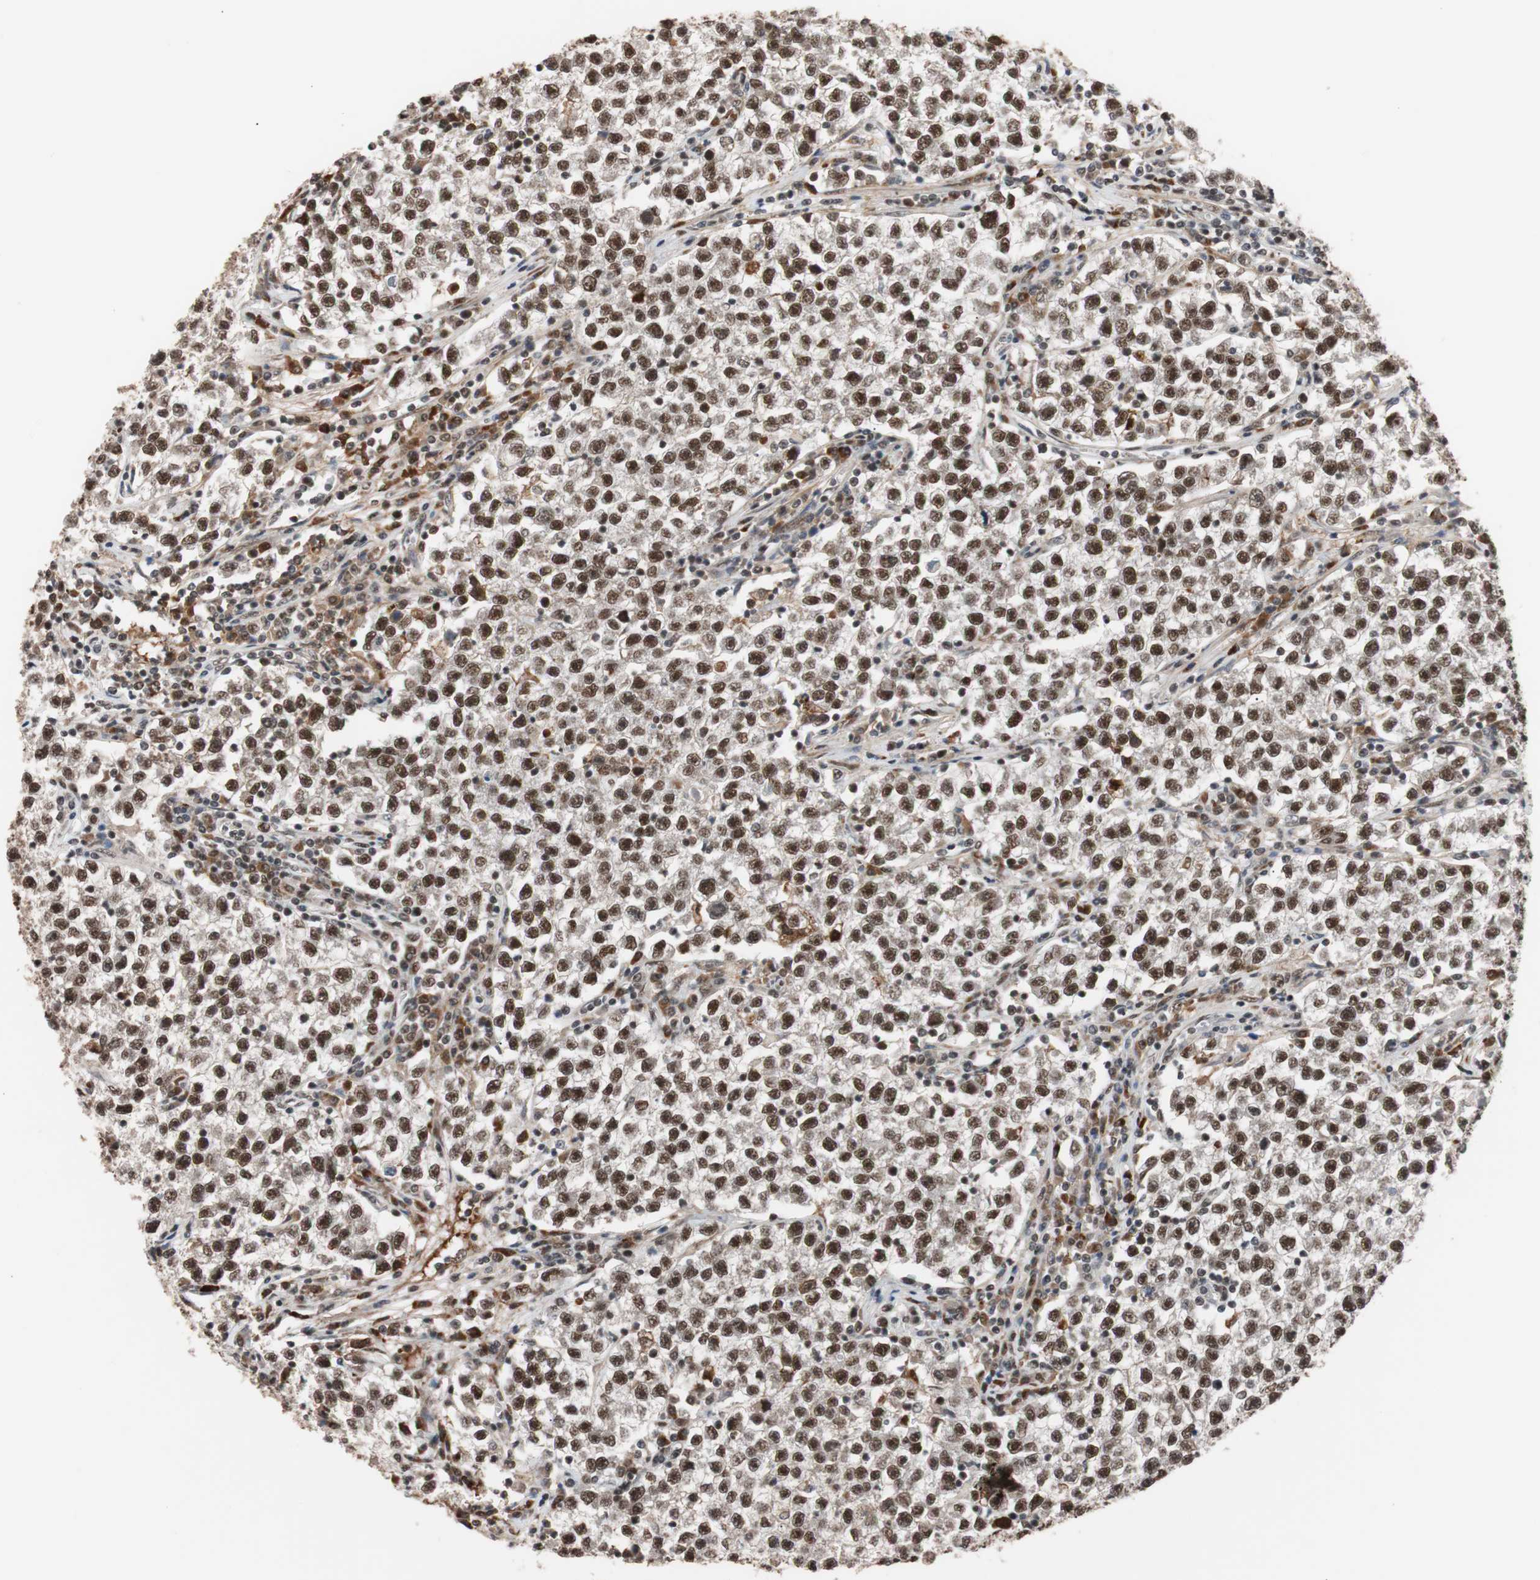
{"staining": {"intensity": "strong", "quantity": ">75%", "location": "nuclear"}, "tissue": "testis cancer", "cell_type": "Tumor cells", "image_type": "cancer", "snomed": [{"axis": "morphology", "description": "Seminoma, NOS"}, {"axis": "topography", "description": "Testis"}], "caption": "A micrograph showing strong nuclear positivity in about >75% of tumor cells in testis cancer (seminoma), as visualized by brown immunohistochemical staining.", "gene": "CHAMP1", "patient": {"sex": "male", "age": 22}}